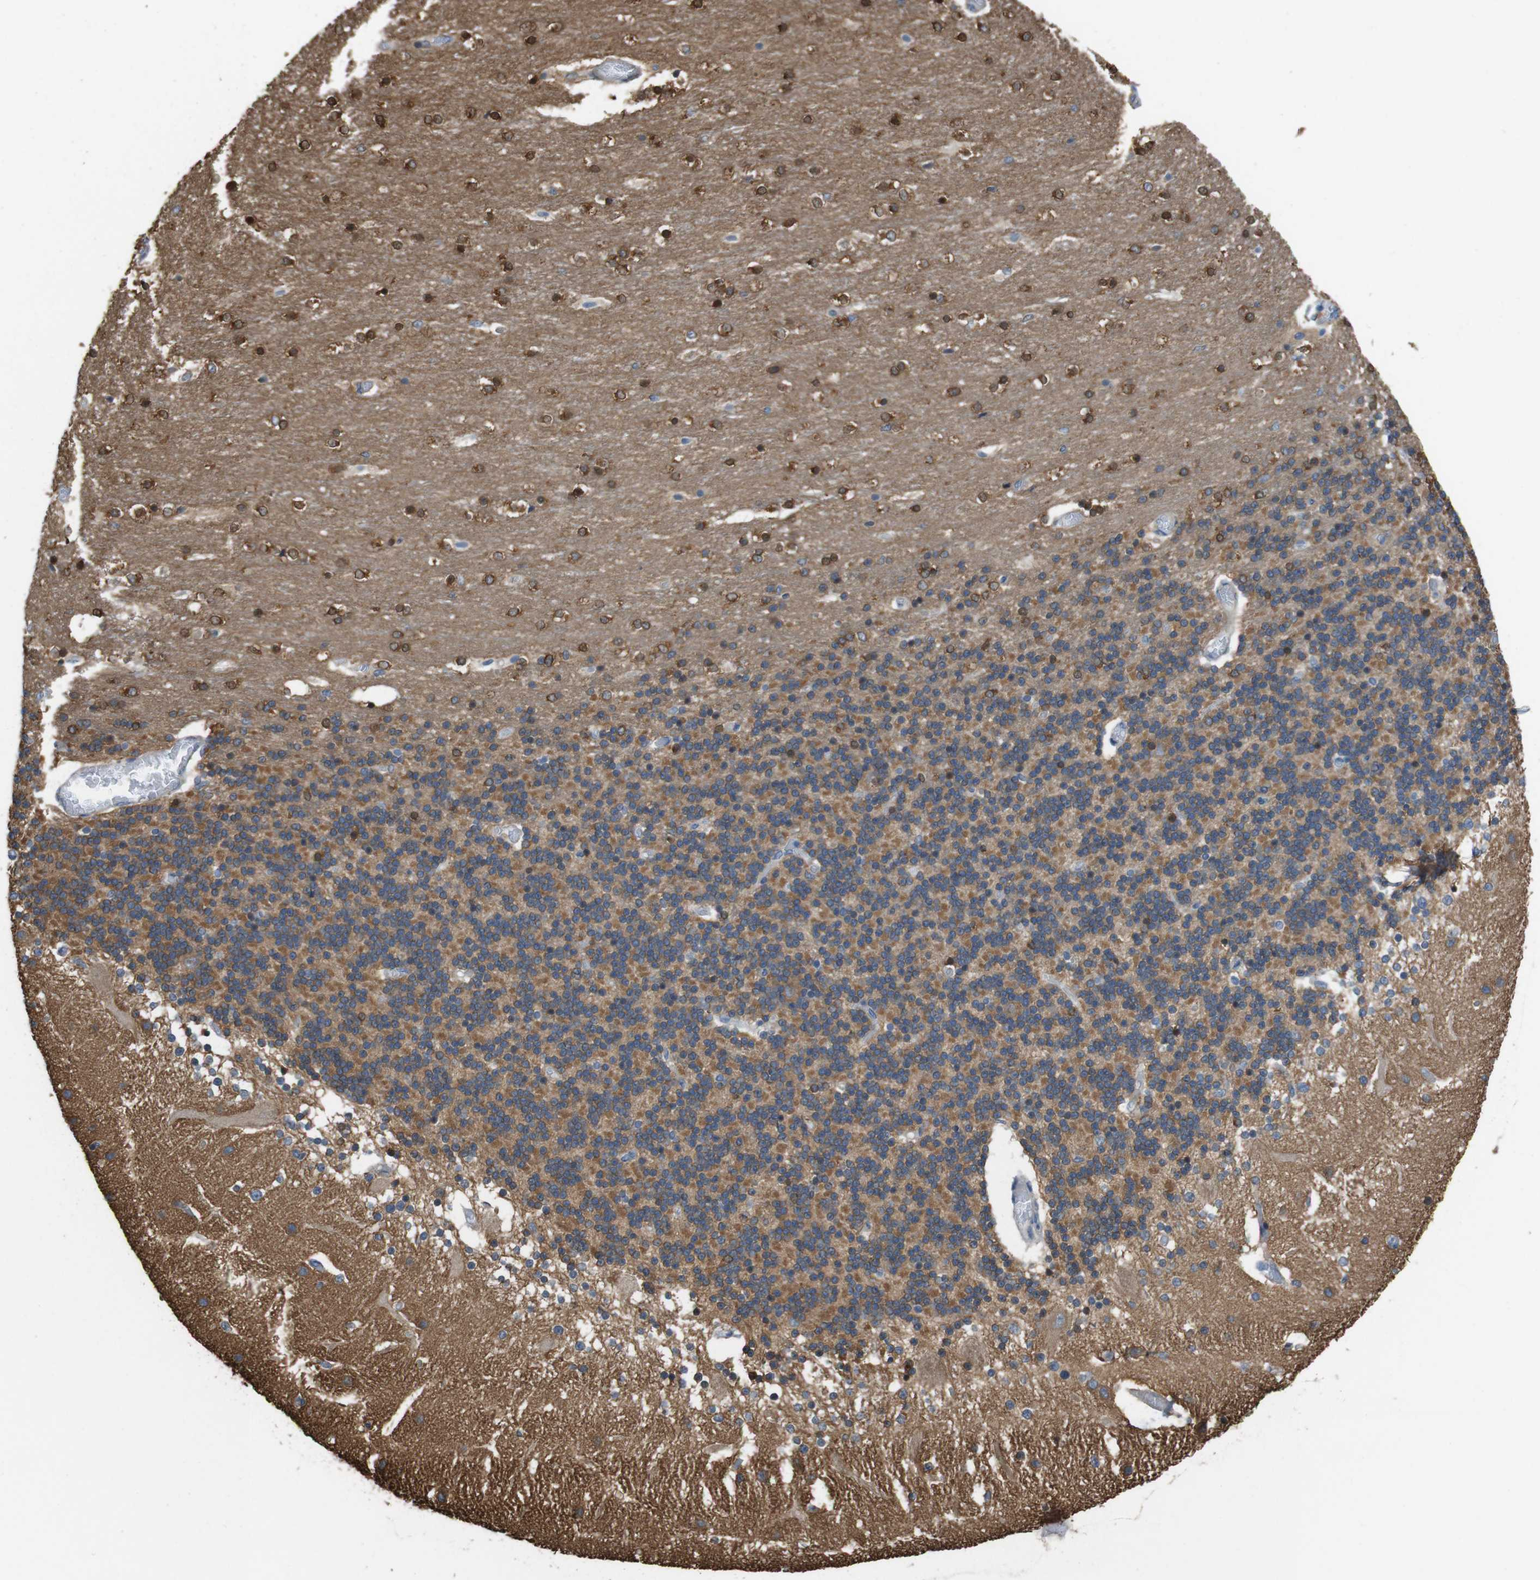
{"staining": {"intensity": "moderate", "quantity": ">75%", "location": "cytoplasmic/membranous"}, "tissue": "cerebellum", "cell_type": "Cells in granular layer", "image_type": "normal", "snomed": [{"axis": "morphology", "description": "Normal tissue, NOS"}, {"axis": "topography", "description": "Cerebellum"}], "caption": "The immunohistochemical stain shows moderate cytoplasmic/membranous positivity in cells in granular layer of benign cerebellum. Ihc stains the protein in brown and the nuclei are stained blue.", "gene": "PCDH10", "patient": {"sex": "female", "age": 54}}